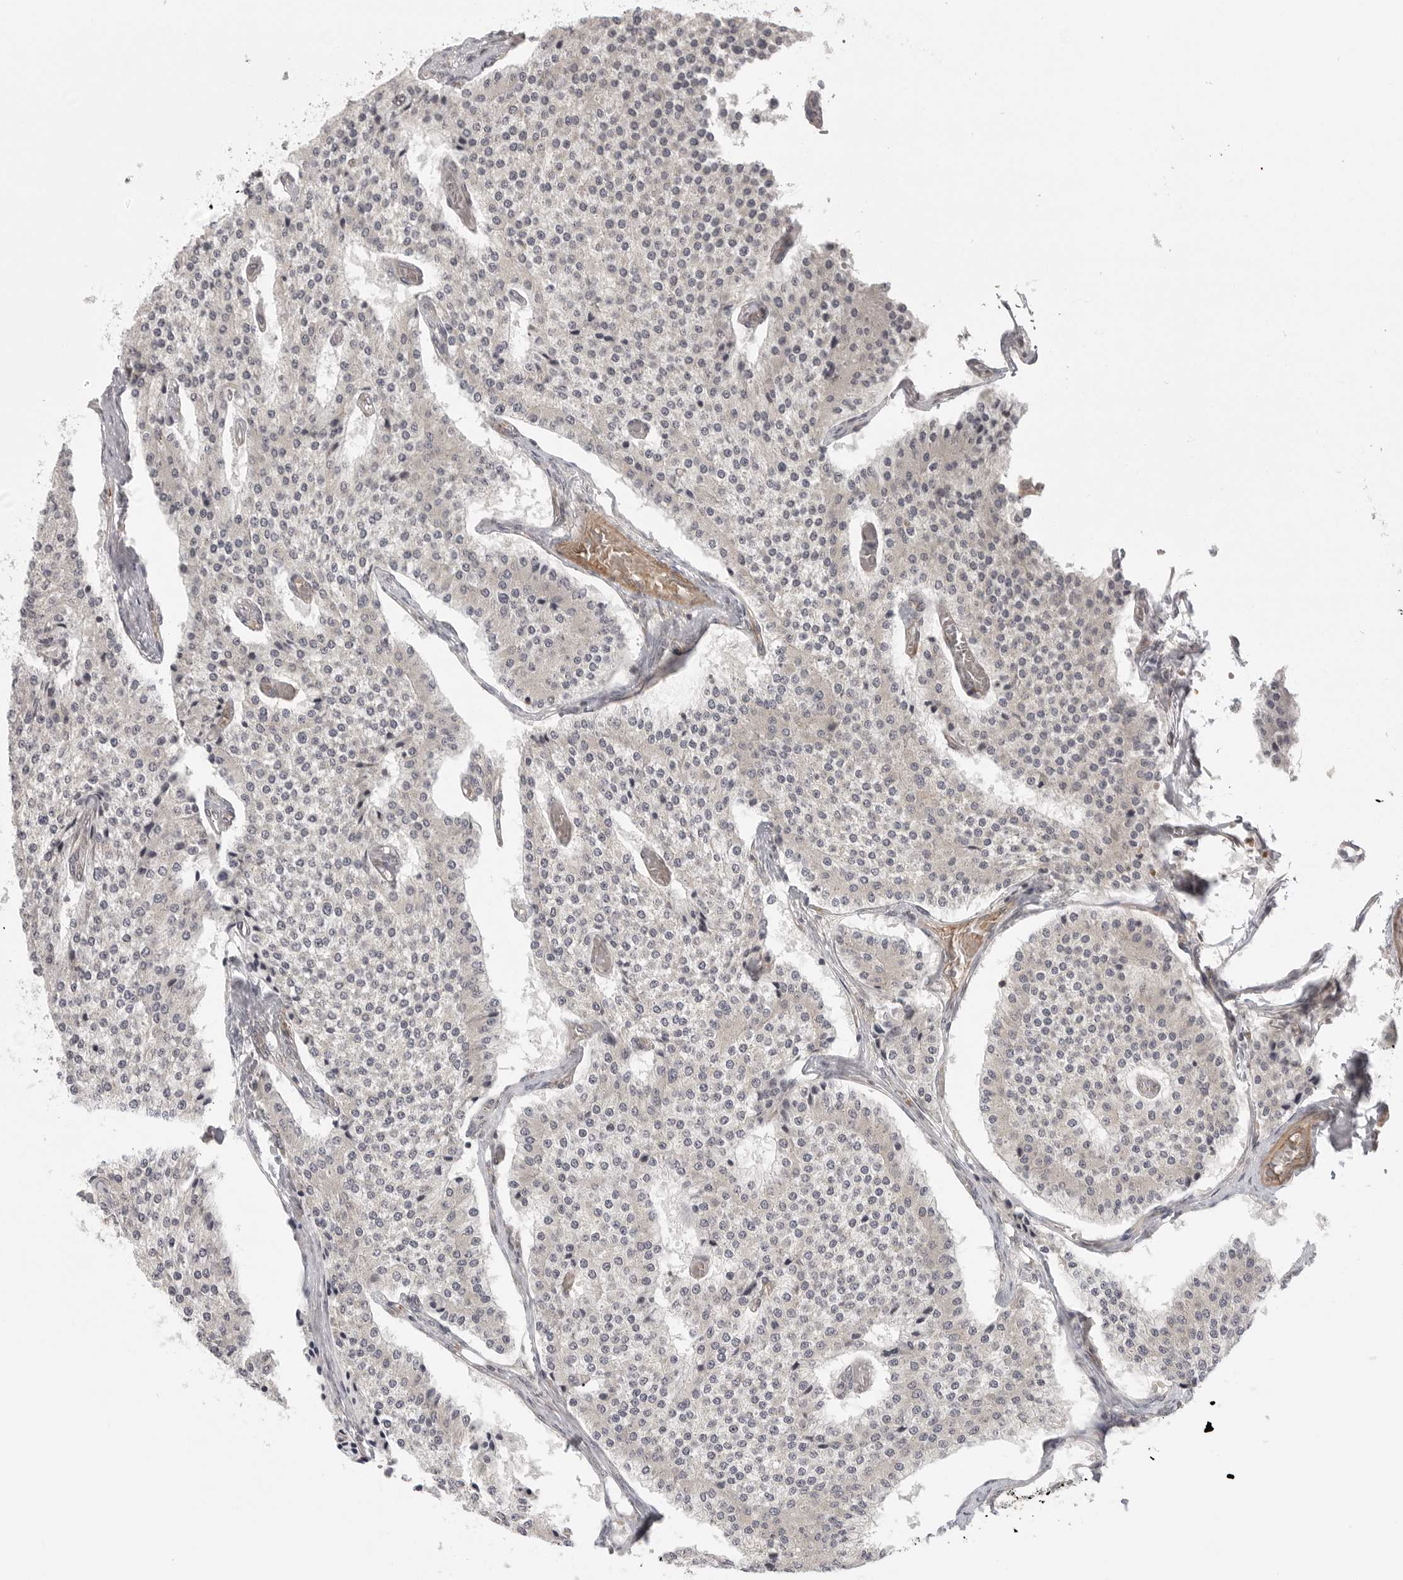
{"staining": {"intensity": "negative", "quantity": "none", "location": "none"}, "tissue": "carcinoid", "cell_type": "Tumor cells", "image_type": "cancer", "snomed": [{"axis": "morphology", "description": "Carcinoid, malignant, NOS"}, {"axis": "topography", "description": "Colon"}], "caption": "Immunohistochemistry of human carcinoid demonstrates no staining in tumor cells. (DAB (3,3'-diaminobenzidine) immunohistochemistry with hematoxylin counter stain).", "gene": "CCPG1", "patient": {"sex": "female", "age": 52}}